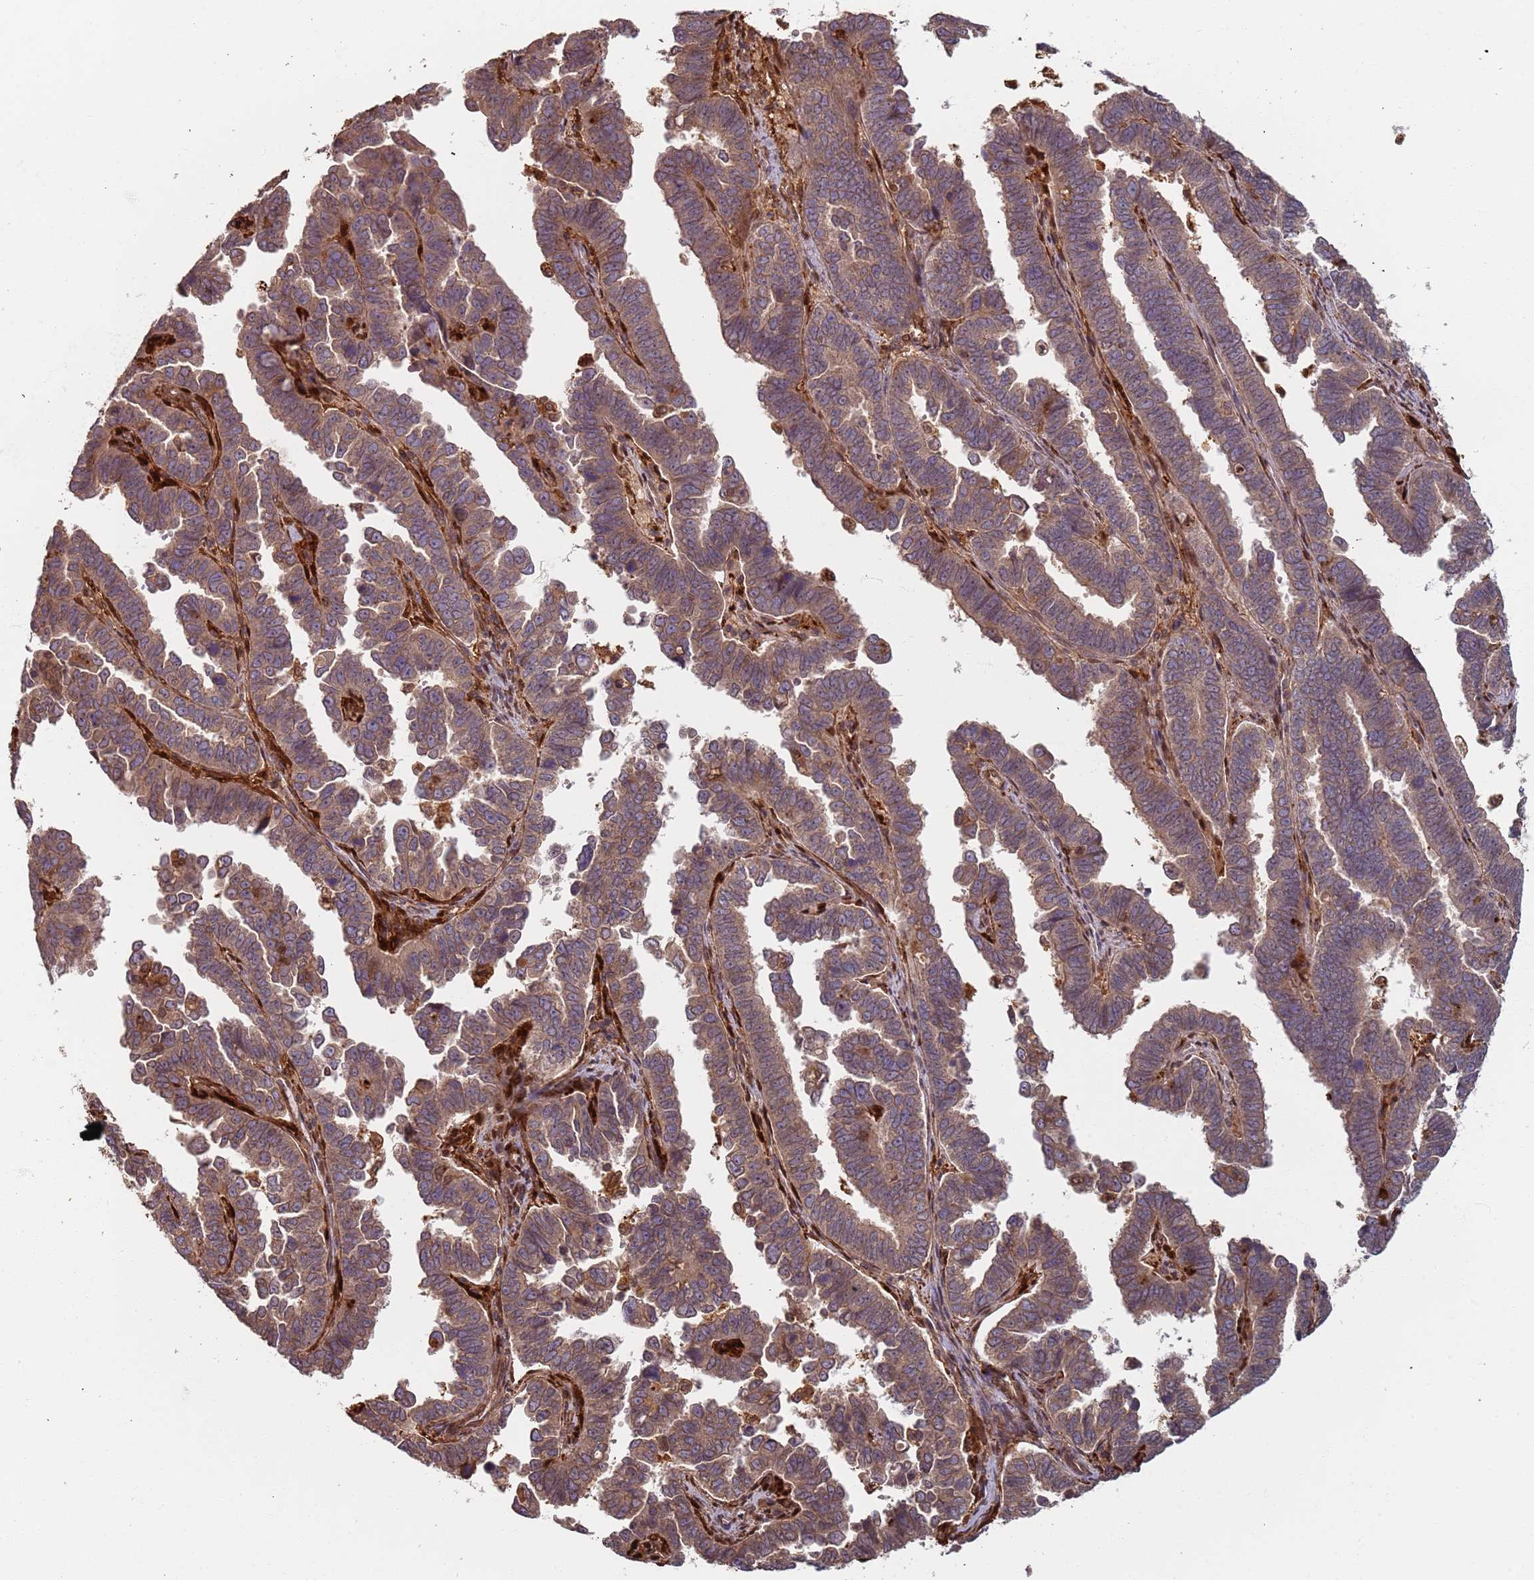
{"staining": {"intensity": "weak", "quantity": ">75%", "location": "cytoplasmic/membranous"}, "tissue": "endometrial cancer", "cell_type": "Tumor cells", "image_type": "cancer", "snomed": [{"axis": "morphology", "description": "Adenocarcinoma, NOS"}, {"axis": "topography", "description": "Endometrium"}], "caption": "Immunohistochemistry (IHC) photomicrograph of neoplastic tissue: human endometrial adenocarcinoma stained using immunohistochemistry (IHC) exhibits low levels of weak protein expression localized specifically in the cytoplasmic/membranous of tumor cells, appearing as a cytoplasmic/membranous brown color.", "gene": "SDCCAG8", "patient": {"sex": "female", "age": 75}}